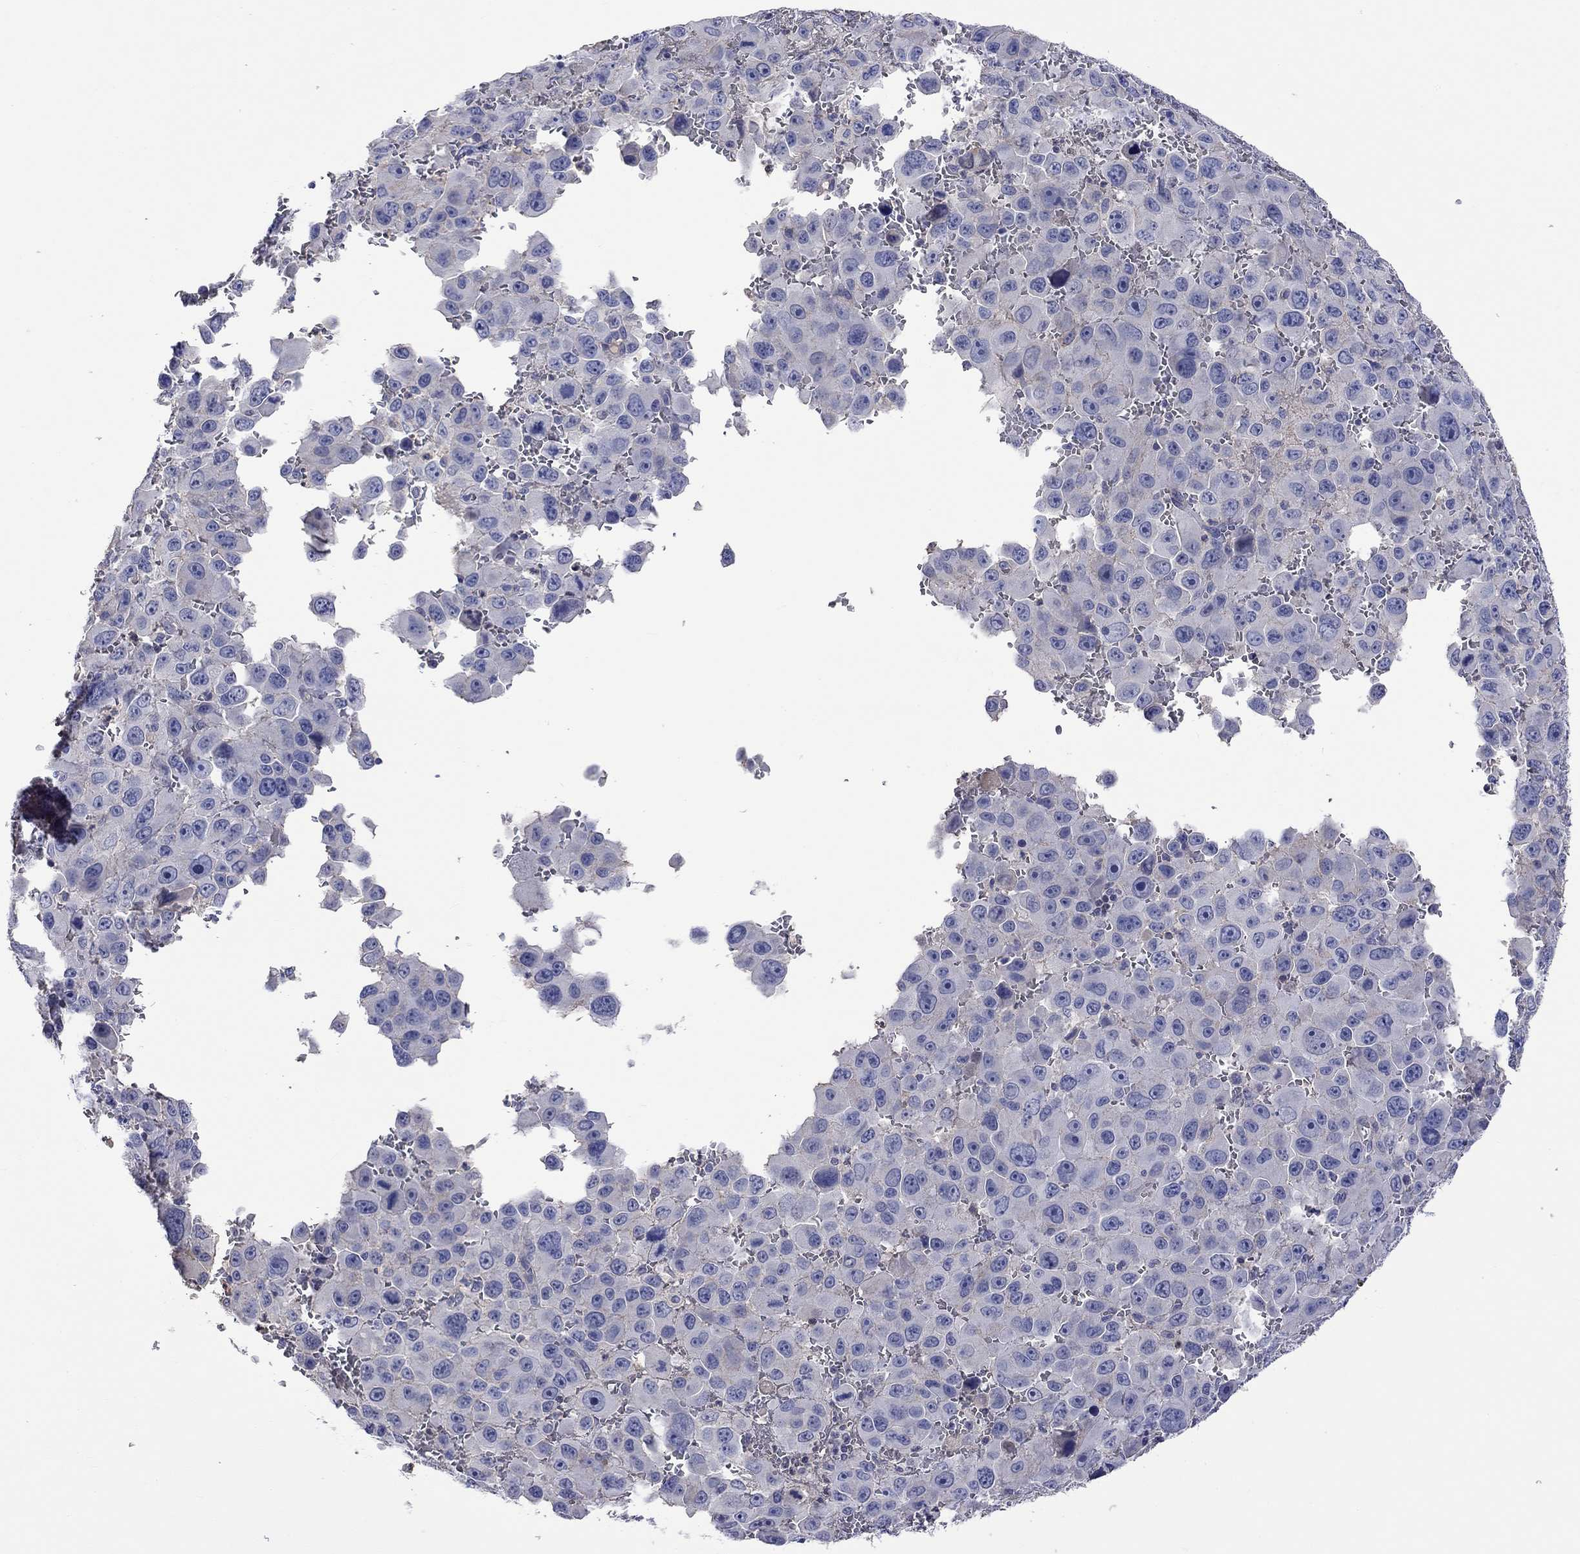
{"staining": {"intensity": "negative", "quantity": "none", "location": "none"}, "tissue": "melanoma", "cell_type": "Tumor cells", "image_type": "cancer", "snomed": [{"axis": "morphology", "description": "Malignant melanoma, NOS"}, {"axis": "topography", "description": "Skin"}], "caption": "A photomicrograph of human melanoma is negative for staining in tumor cells. The staining was performed using DAB to visualize the protein expression in brown, while the nuclei were stained in blue with hematoxylin (Magnification: 20x).", "gene": "LRFN4", "patient": {"sex": "female", "age": 91}}